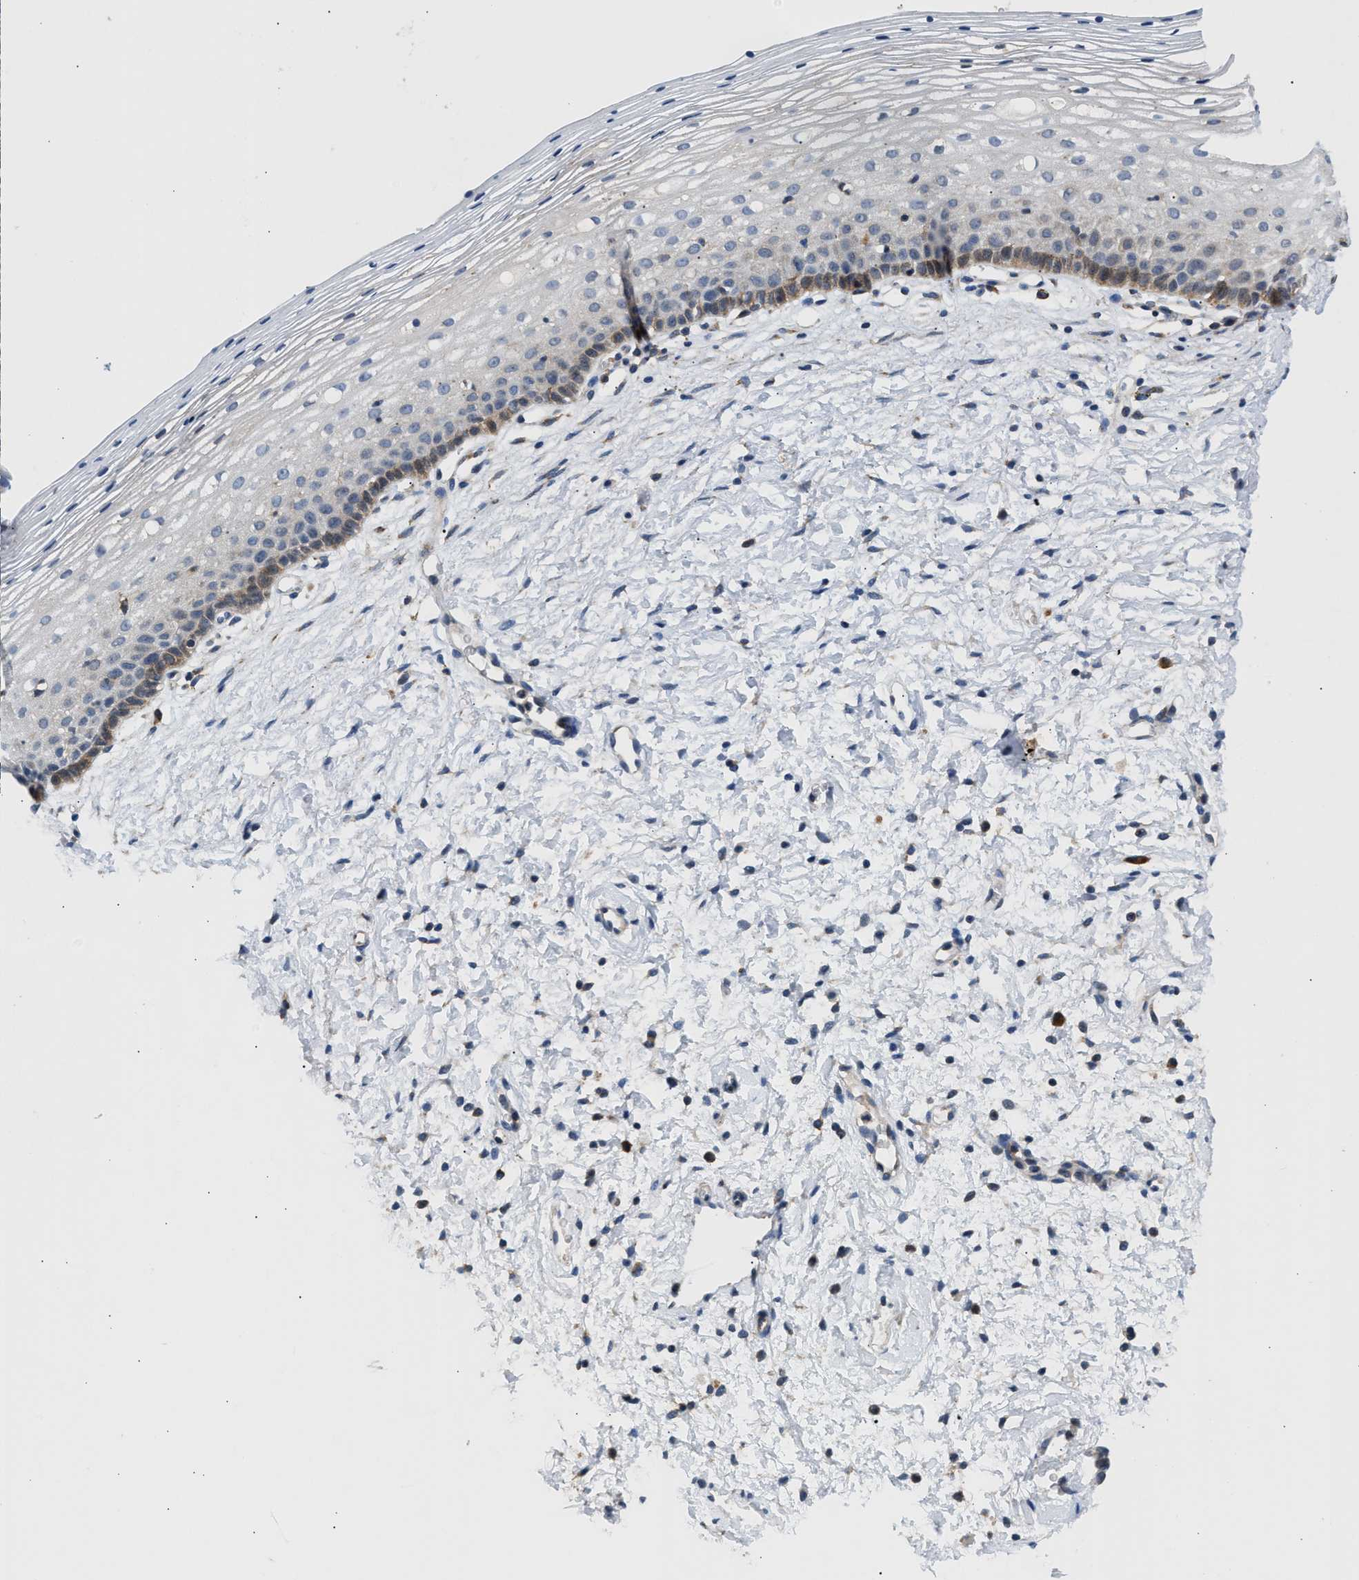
{"staining": {"intensity": "moderate", "quantity": ">75%", "location": "cytoplasmic/membranous"}, "tissue": "cervix", "cell_type": "Glandular cells", "image_type": "normal", "snomed": [{"axis": "morphology", "description": "Normal tissue, NOS"}, {"axis": "topography", "description": "Cervix"}], "caption": "Moderate cytoplasmic/membranous protein expression is present in approximately >75% of glandular cells in cervix. (Brightfield microscopy of DAB IHC at high magnification).", "gene": "AMZ1", "patient": {"sex": "female", "age": 72}}